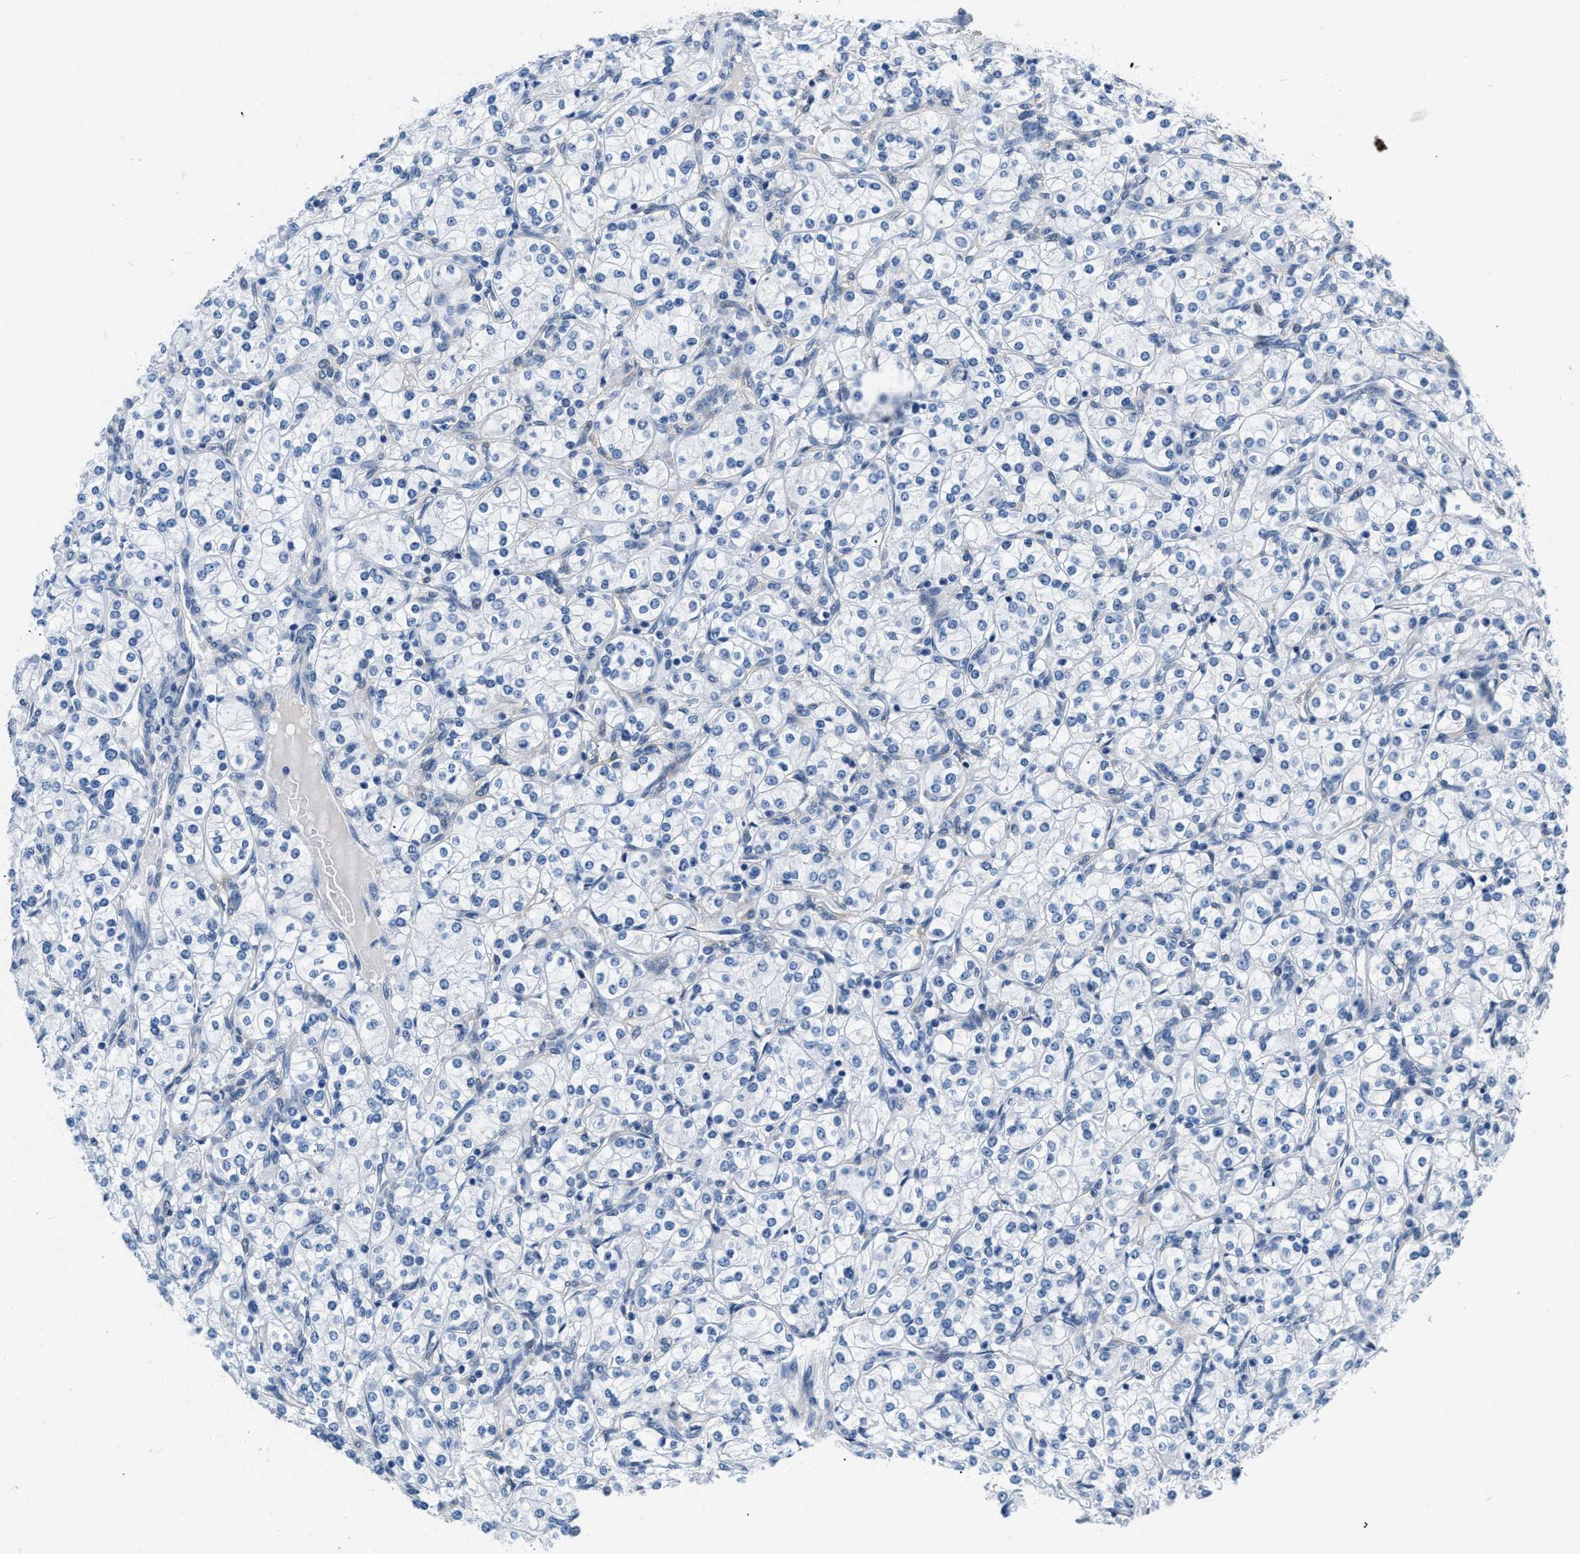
{"staining": {"intensity": "negative", "quantity": "none", "location": "none"}, "tissue": "renal cancer", "cell_type": "Tumor cells", "image_type": "cancer", "snomed": [{"axis": "morphology", "description": "Adenocarcinoma, NOS"}, {"axis": "topography", "description": "Kidney"}], "caption": "Immunohistochemistry histopathology image of renal cancer (adenocarcinoma) stained for a protein (brown), which exhibits no expression in tumor cells.", "gene": "PDGFRB", "patient": {"sex": "male", "age": 77}}